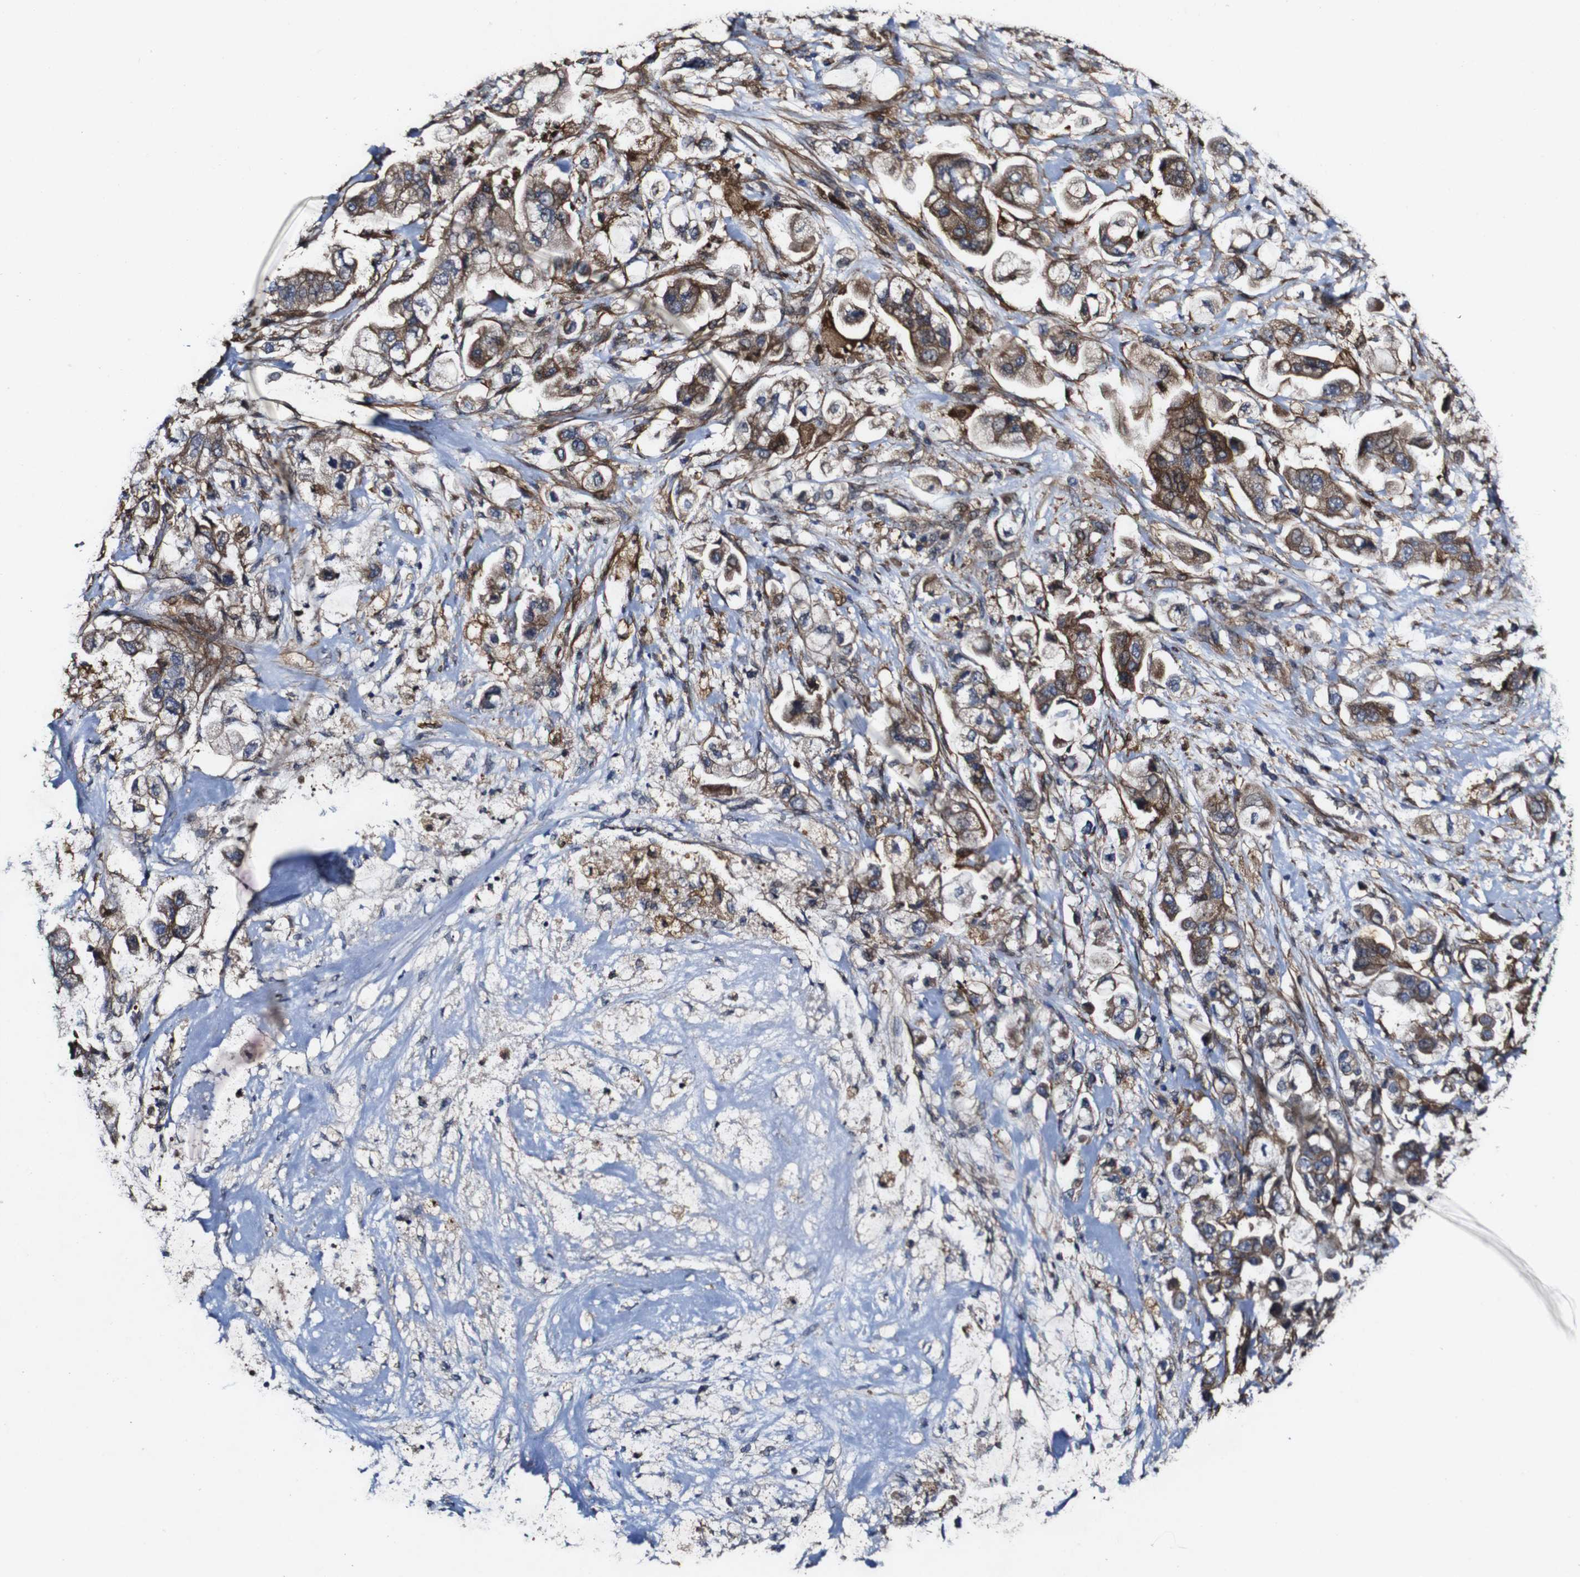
{"staining": {"intensity": "moderate", "quantity": ">75%", "location": "cytoplasmic/membranous"}, "tissue": "stomach cancer", "cell_type": "Tumor cells", "image_type": "cancer", "snomed": [{"axis": "morphology", "description": "Adenocarcinoma, NOS"}, {"axis": "topography", "description": "Stomach"}], "caption": "The immunohistochemical stain highlights moderate cytoplasmic/membranous expression in tumor cells of stomach adenocarcinoma tissue. (DAB (3,3'-diaminobenzidine) = brown stain, brightfield microscopy at high magnification).", "gene": "GSDME", "patient": {"sex": "male", "age": 62}}